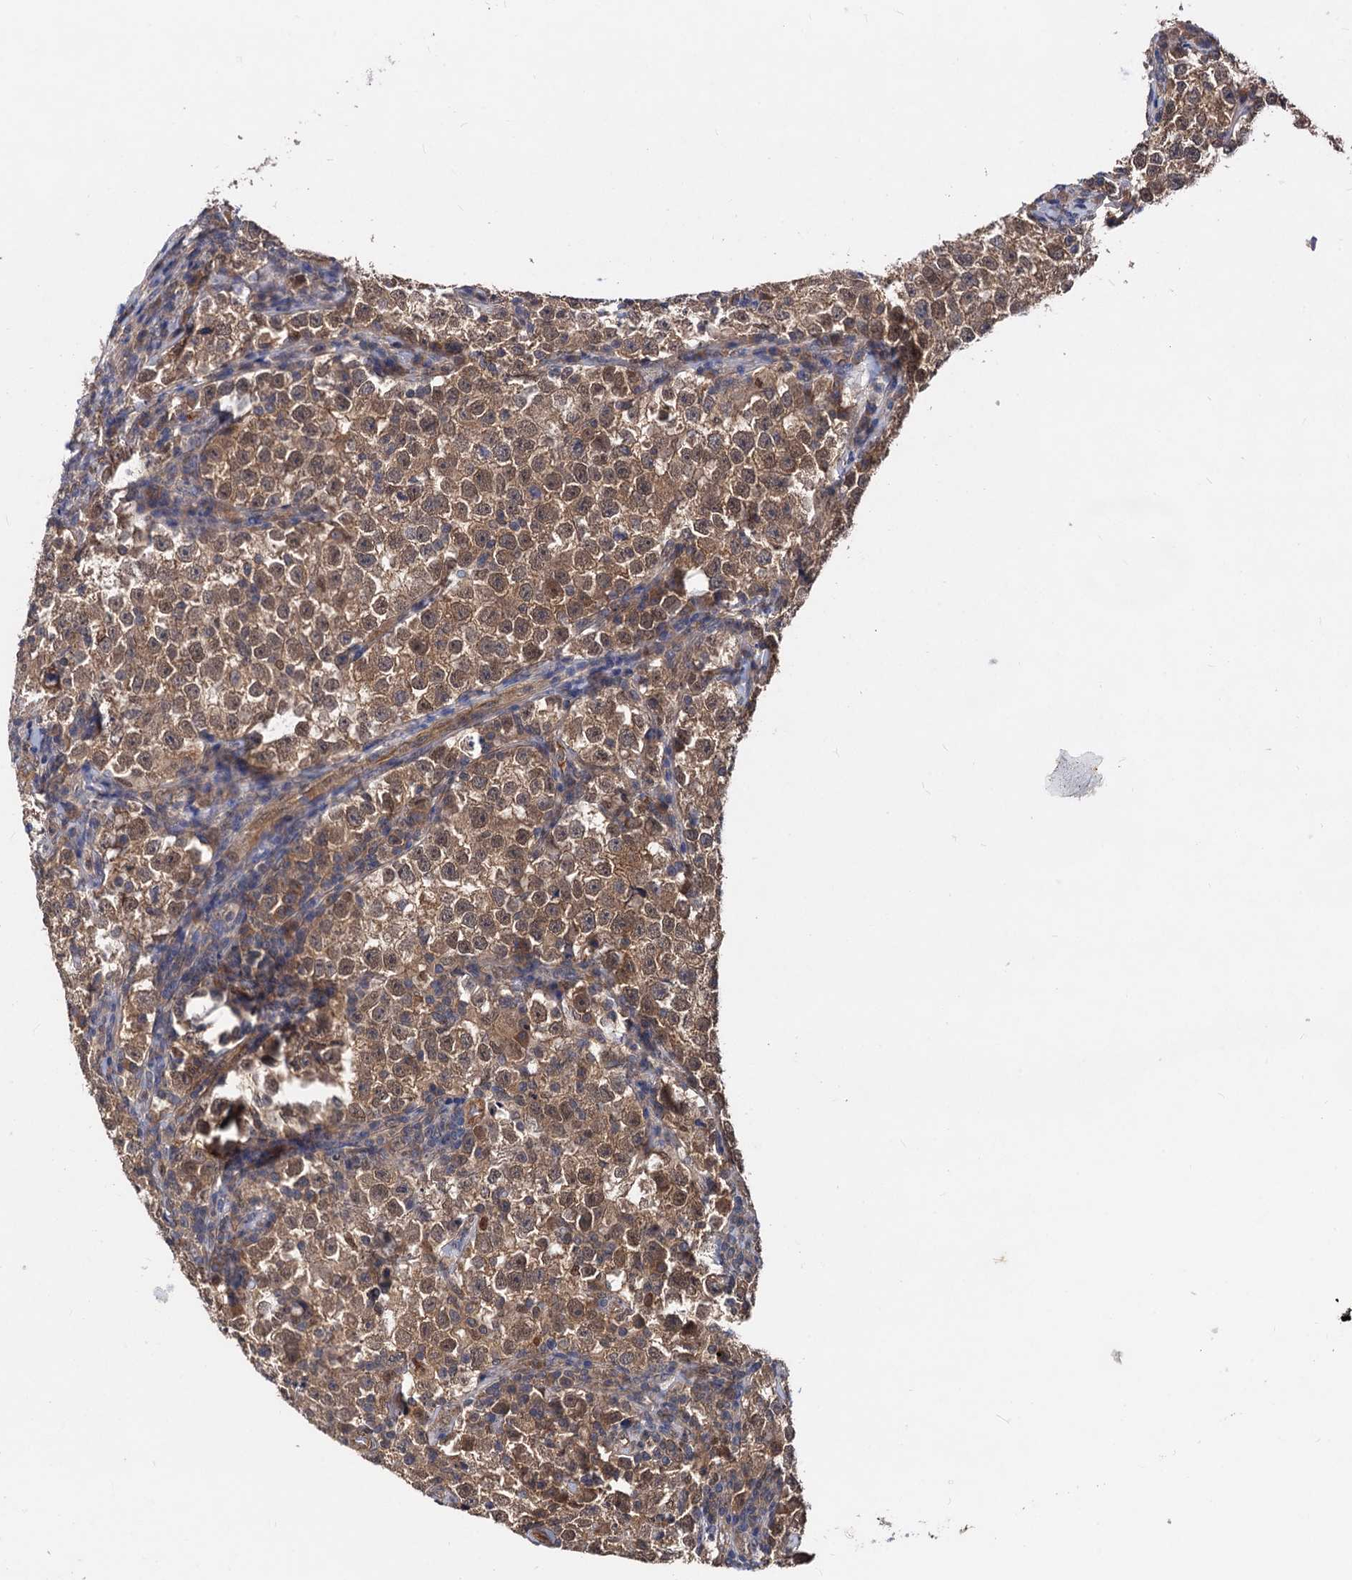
{"staining": {"intensity": "moderate", "quantity": ">75%", "location": "cytoplasmic/membranous,nuclear"}, "tissue": "testis cancer", "cell_type": "Tumor cells", "image_type": "cancer", "snomed": [{"axis": "morphology", "description": "Normal tissue, NOS"}, {"axis": "morphology", "description": "Seminoma, NOS"}, {"axis": "topography", "description": "Testis"}], "caption": "IHC of testis cancer displays medium levels of moderate cytoplasmic/membranous and nuclear expression in approximately >75% of tumor cells. The protein of interest is shown in brown color, while the nuclei are stained blue.", "gene": "PSMD4", "patient": {"sex": "male", "age": 43}}